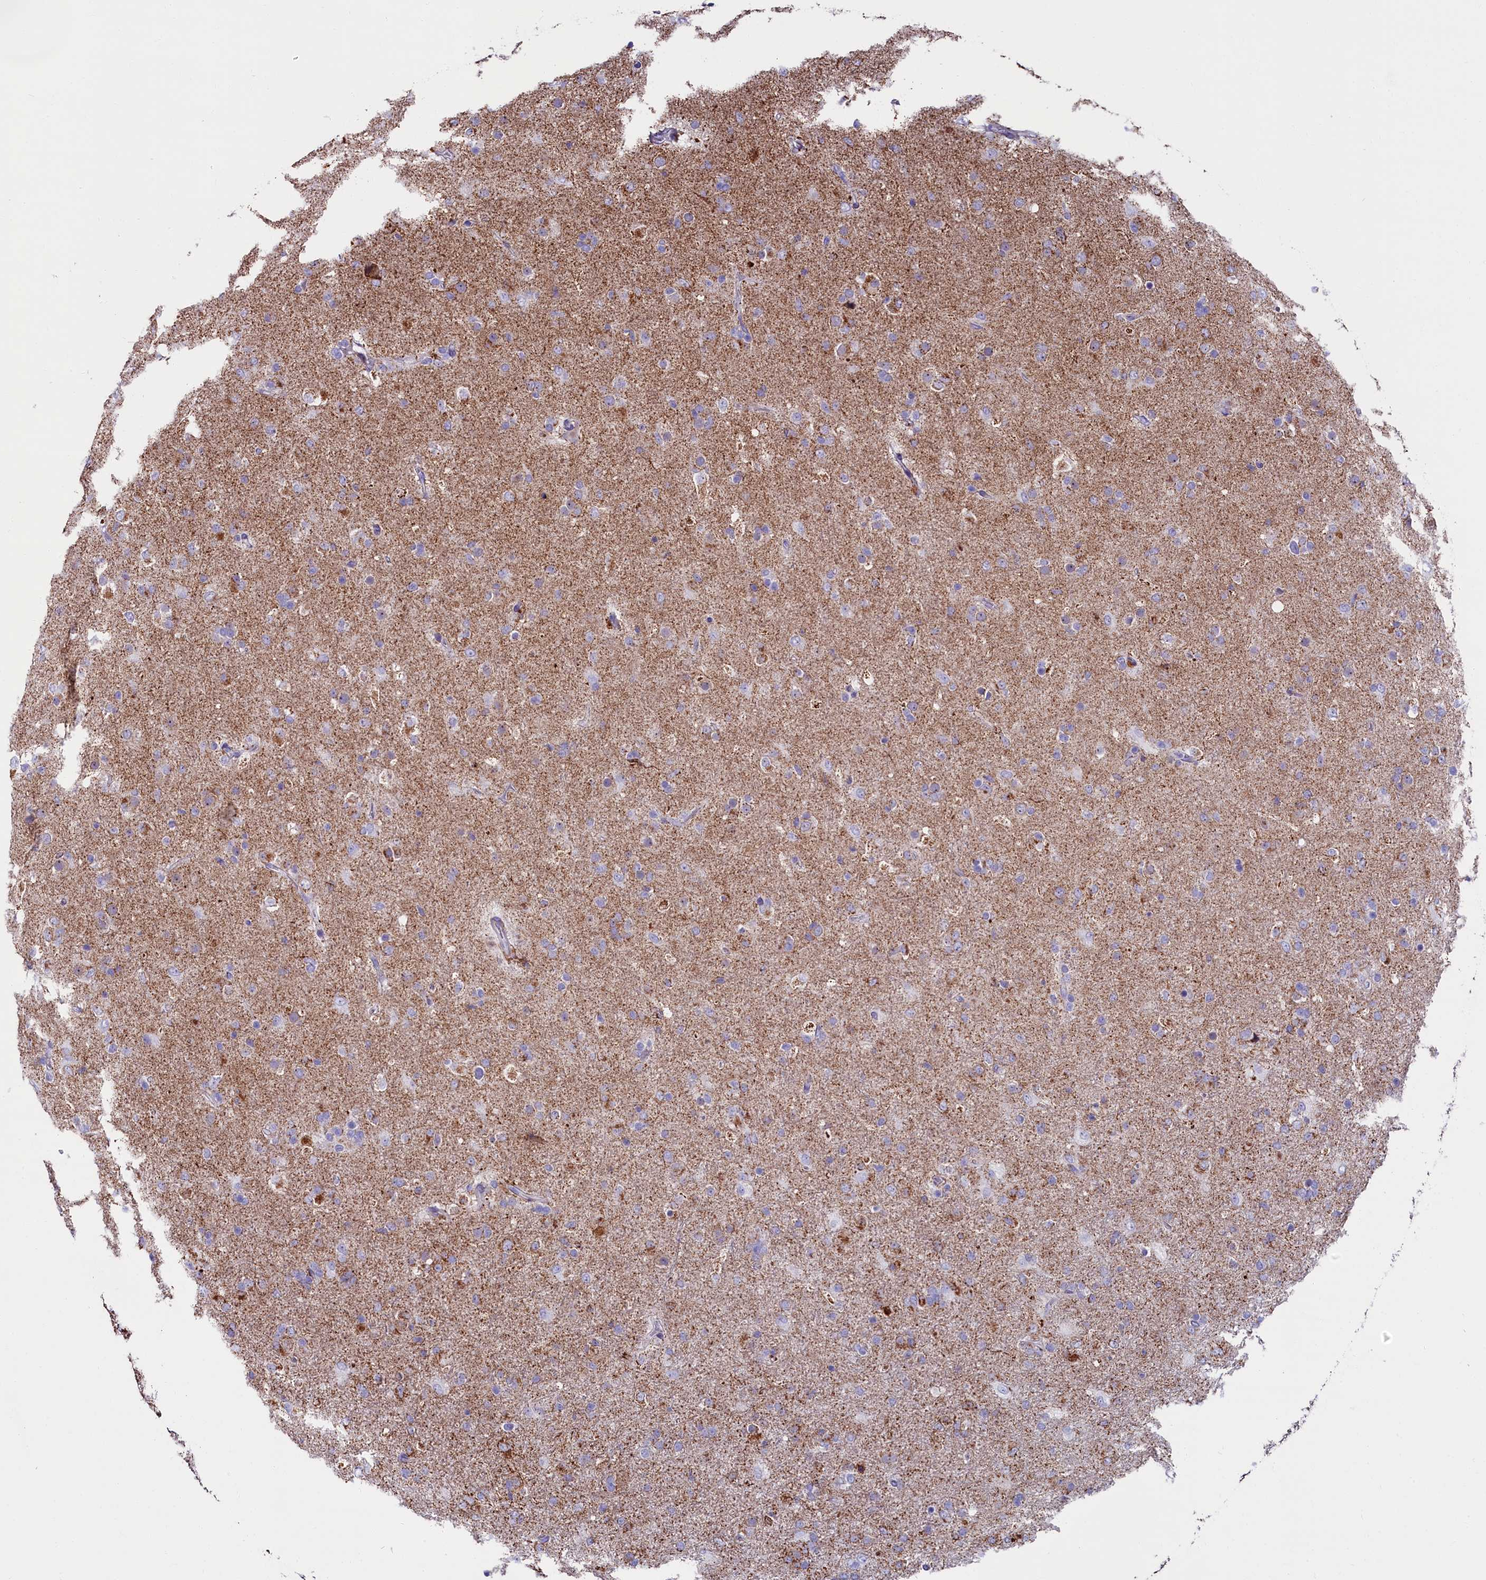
{"staining": {"intensity": "negative", "quantity": "none", "location": "none"}, "tissue": "glioma", "cell_type": "Tumor cells", "image_type": "cancer", "snomed": [{"axis": "morphology", "description": "Glioma, malignant, Low grade"}, {"axis": "topography", "description": "Brain"}], "caption": "Micrograph shows no significant protein staining in tumor cells of malignant glioma (low-grade). The staining is performed using DAB (3,3'-diaminobenzidine) brown chromogen with nuclei counter-stained in using hematoxylin.", "gene": "IL20RA", "patient": {"sex": "male", "age": 65}}